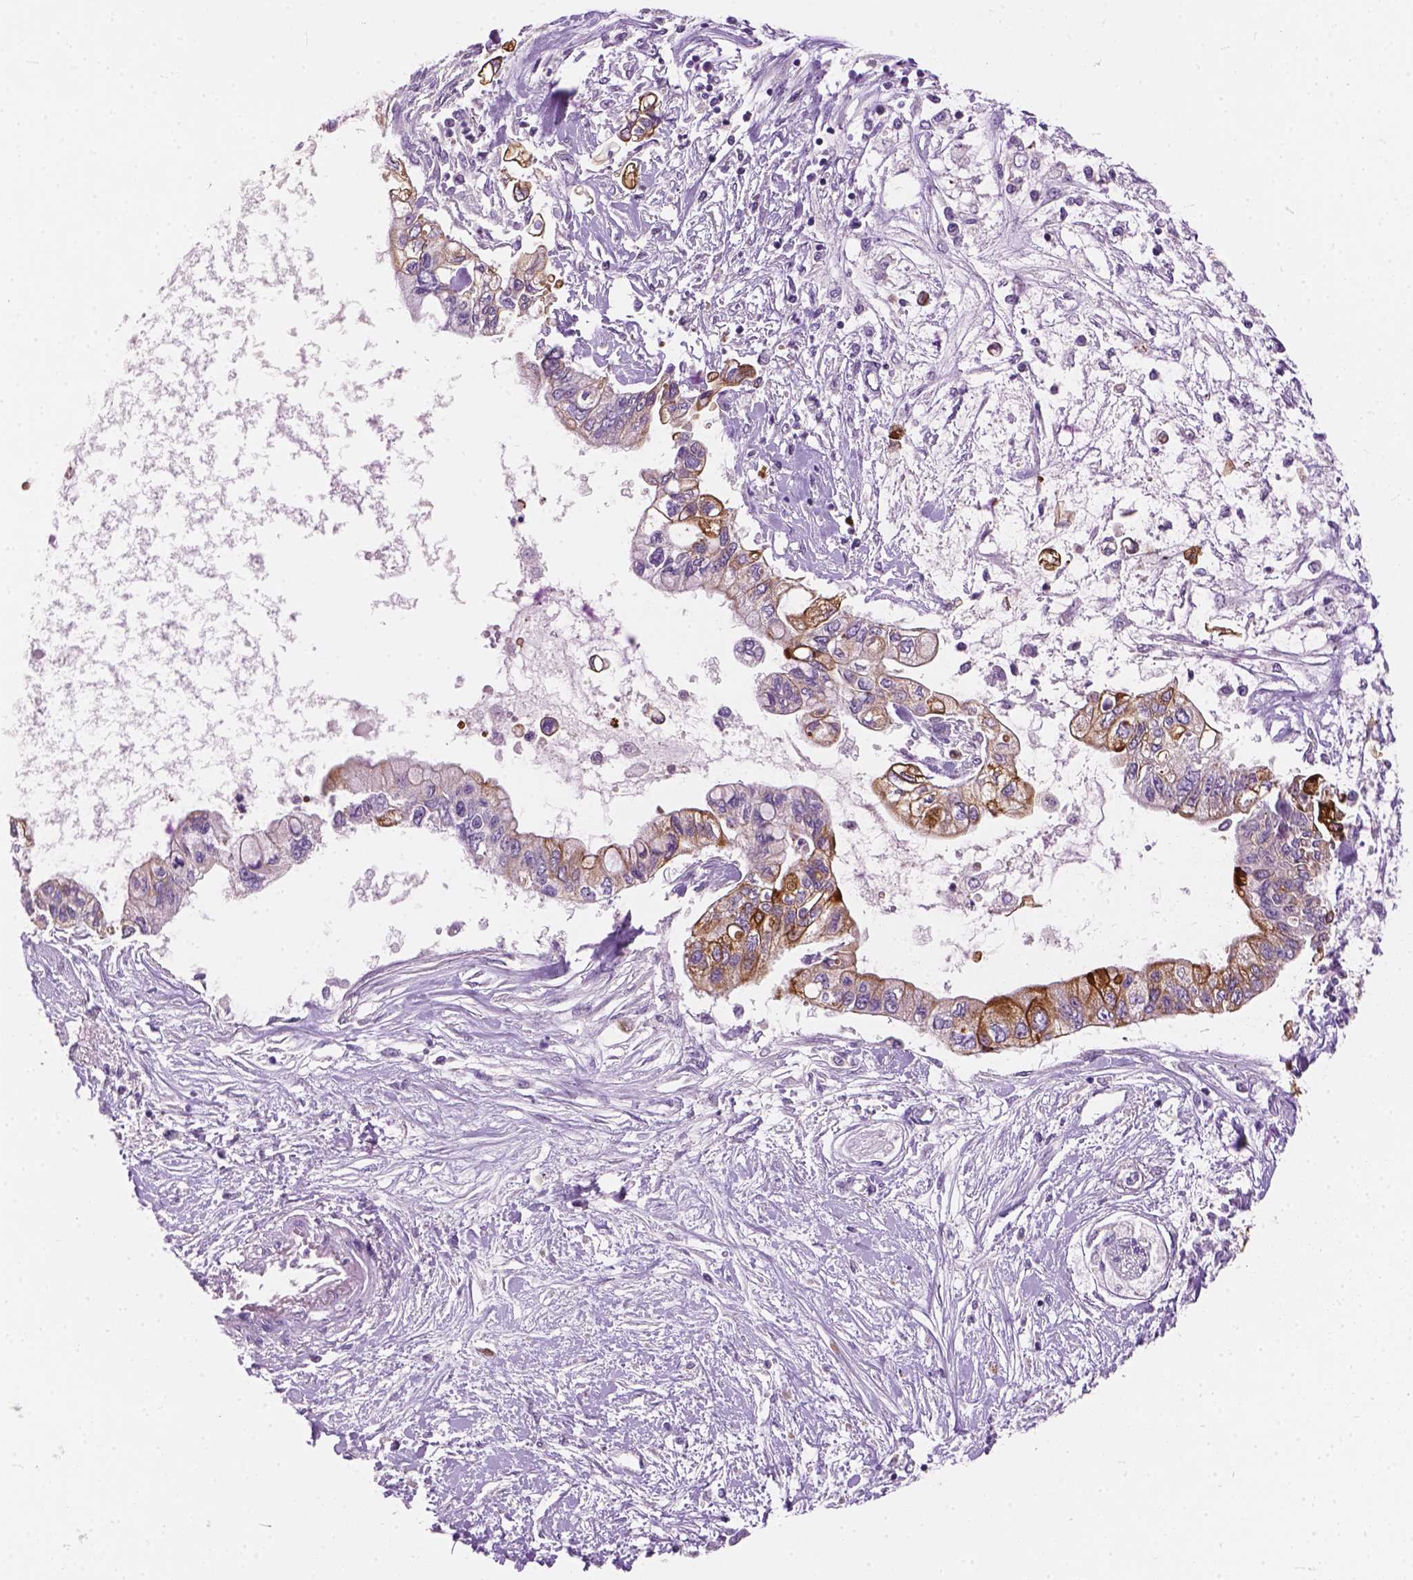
{"staining": {"intensity": "moderate", "quantity": "<25%", "location": "cytoplasmic/membranous"}, "tissue": "pancreatic cancer", "cell_type": "Tumor cells", "image_type": "cancer", "snomed": [{"axis": "morphology", "description": "Adenocarcinoma, NOS"}, {"axis": "topography", "description": "Pancreas"}], "caption": "Pancreatic cancer stained for a protein demonstrates moderate cytoplasmic/membranous positivity in tumor cells.", "gene": "KRT17", "patient": {"sex": "female", "age": 77}}